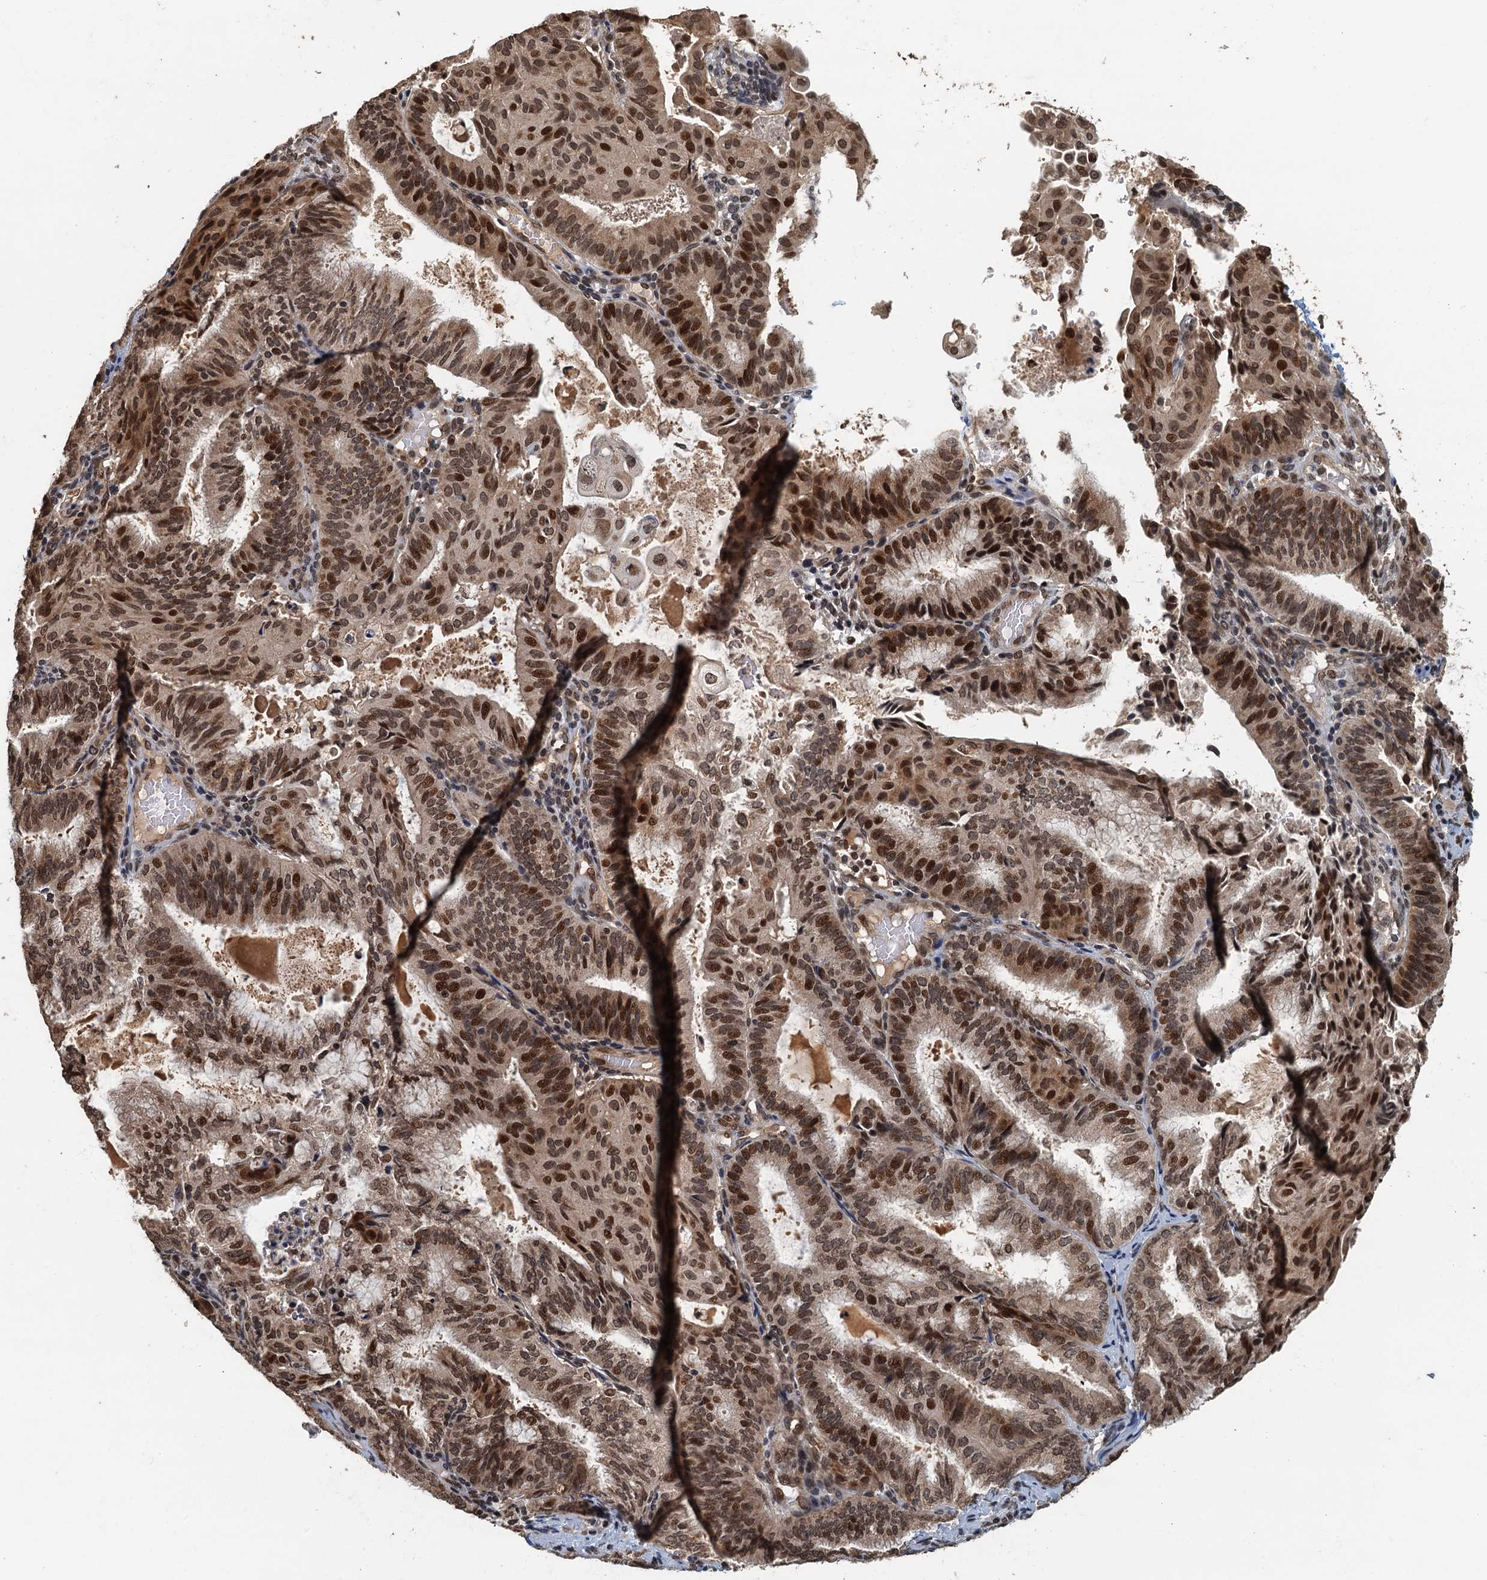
{"staining": {"intensity": "strong", "quantity": ">75%", "location": "nuclear"}, "tissue": "endometrial cancer", "cell_type": "Tumor cells", "image_type": "cancer", "snomed": [{"axis": "morphology", "description": "Adenocarcinoma, NOS"}, {"axis": "topography", "description": "Endometrium"}], "caption": "Immunohistochemistry of endometrial adenocarcinoma exhibits high levels of strong nuclear staining in about >75% of tumor cells. Using DAB (3,3'-diaminobenzidine) (brown) and hematoxylin (blue) stains, captured at high magnification using brightfield microscopy.", "gene": "CKAP2L", "patient": {"sex": "female", "age": 49}}